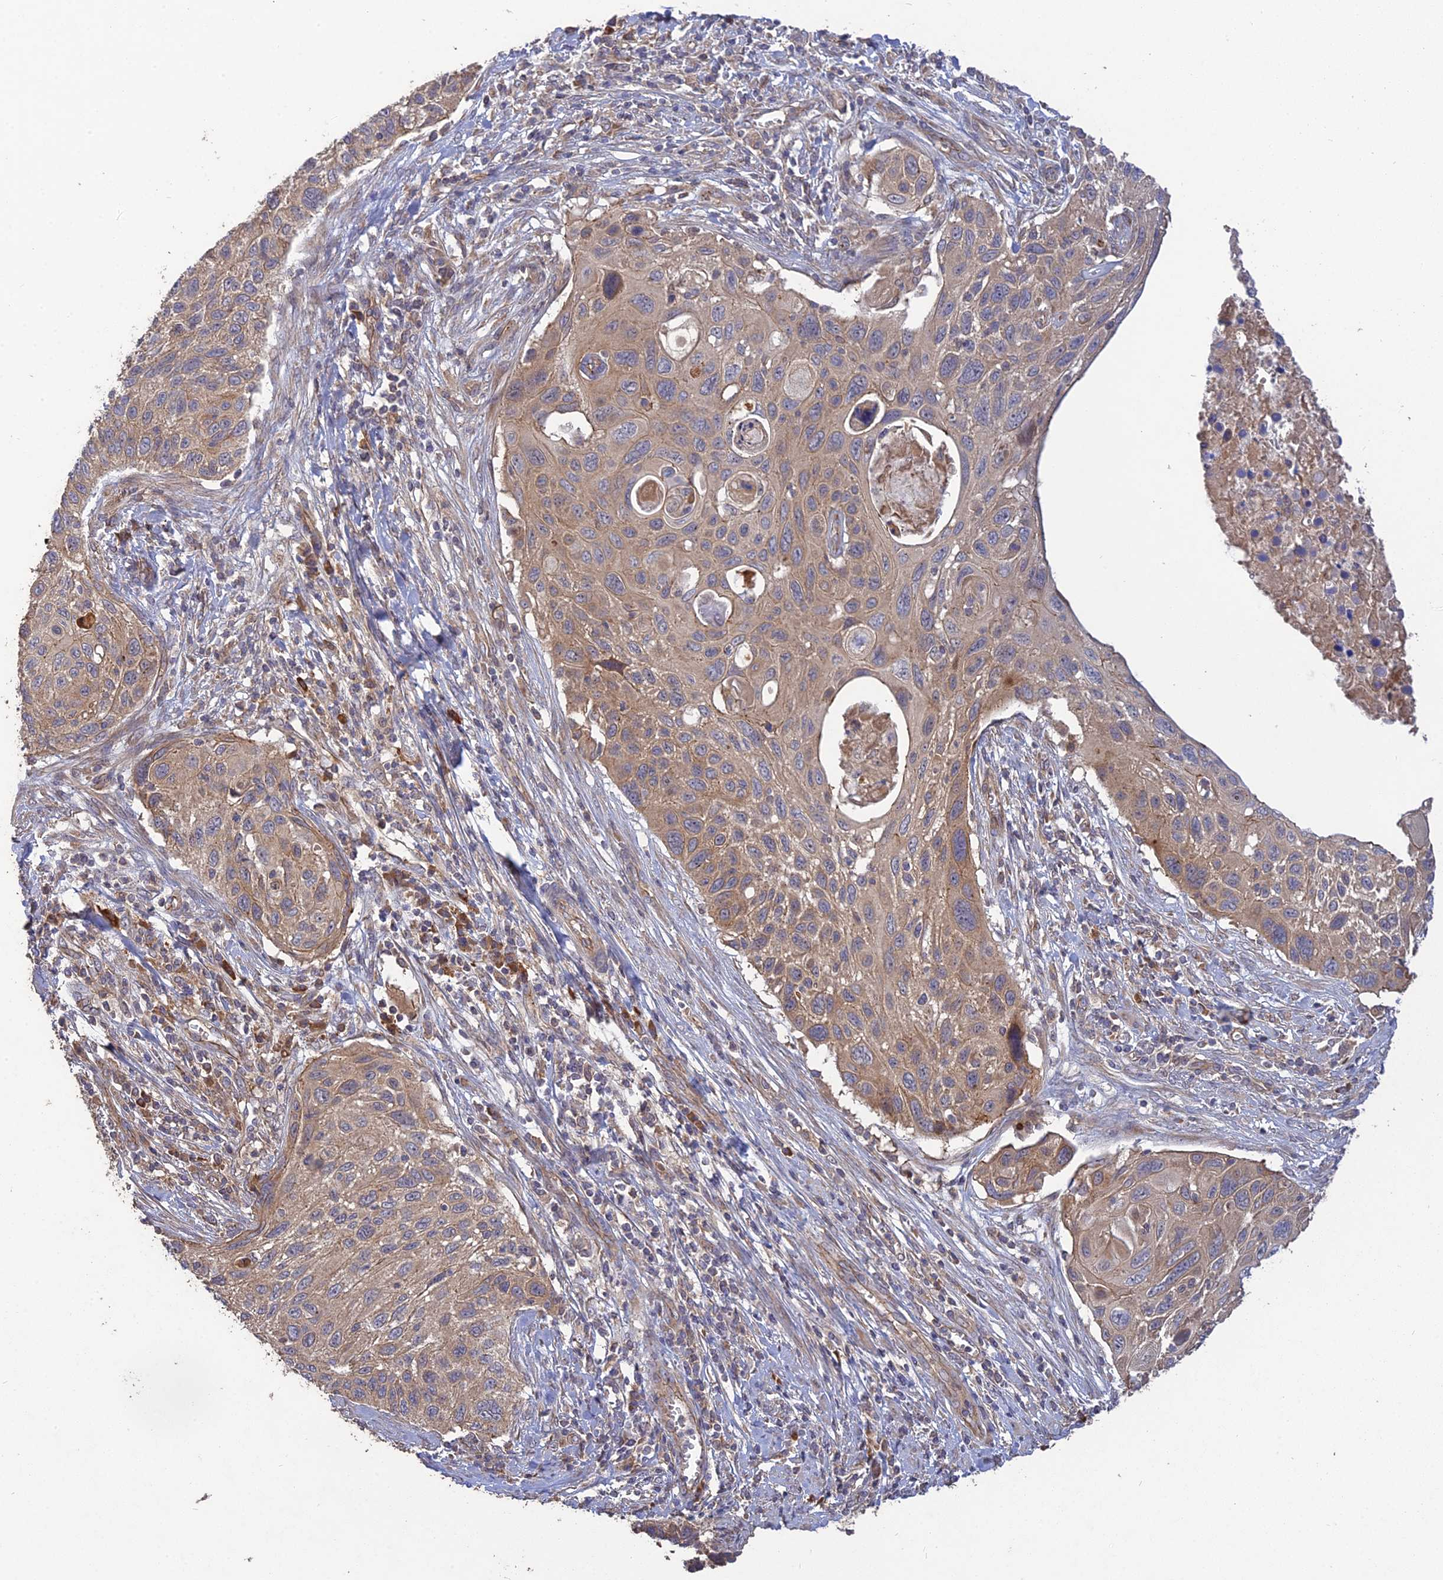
{"staining": {"intensity": "weak", "quantity": "25%-75%", "location": "cytoplasmic/membranous"}, "tissue": "cervical cancer", "cell_type": "Tumor cells", "image_type": "cancer", "snomed": [{"axis": "morphology", "description": "Squamous cell carcinoma, NOS"}, {"axis": "topography", "description": "Cervix"}], "caption": "This is a micrograph of immunohistochemistry staining of cervical cancer, which shows weak staining in the cytoplasmic/membranous of tumor cells.", "gene": "ARHGAP40", "patient": {"sex": "female", "age": 70}}